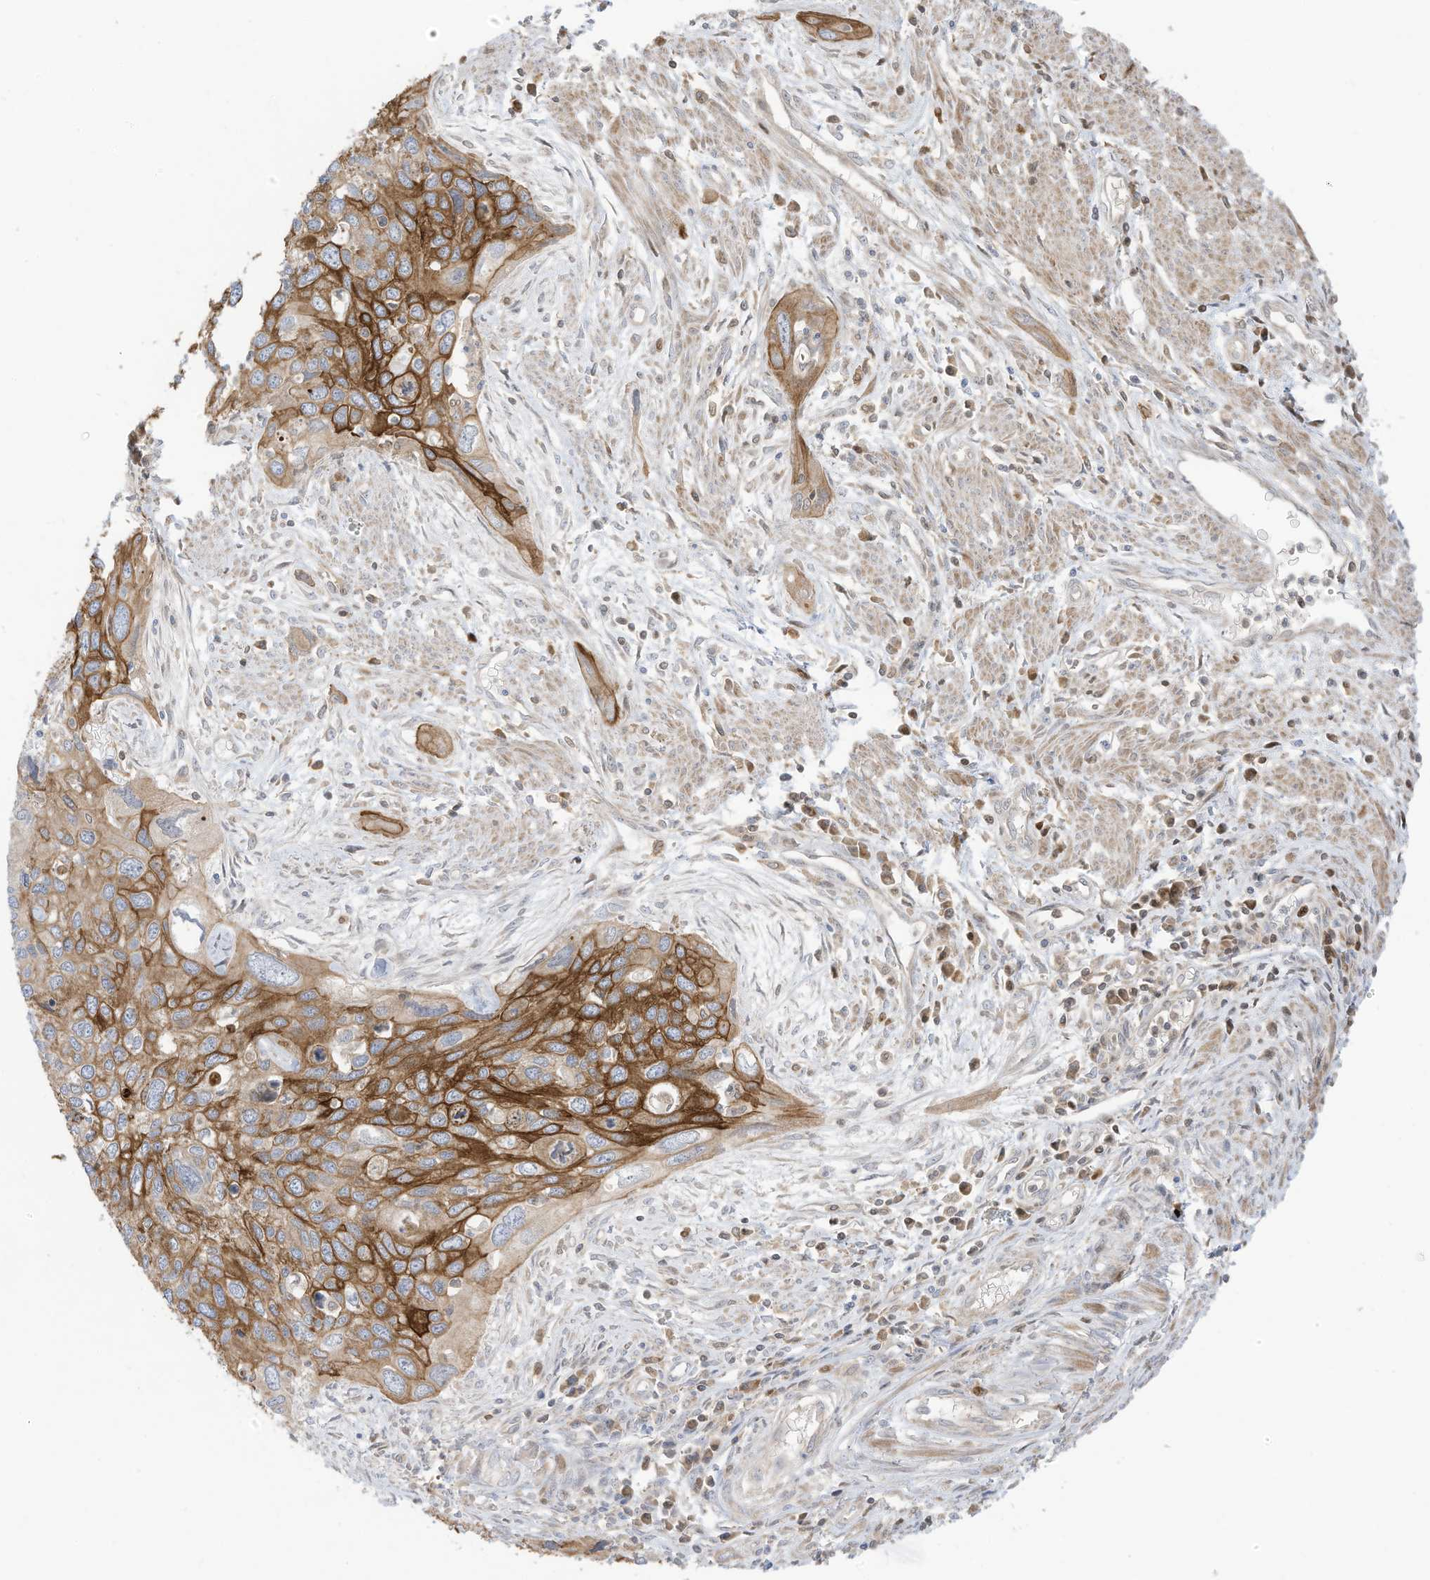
{"staining": {"intensity": "strong", "quantity": "25%-75%", "location": "cytoplasmic/membranous"}, "tissue": "cervical cancer", "cell_type": "Tumor cells", "image_type": "cancer", "snomed": [{"axis": "morphology", "description": "Squamous cell carcinoma, NOS"}, {"axis": "topography", "description": "Cervix"}], "caption": "IHC of human squamous cell carcinoma (cervical) reveals high levels of strong cytoplasmic/membranous staining in approximately 25%-75% of tumor cells.", "gene": "CGAS", "patient": {"sex": "female", "age": 55}}